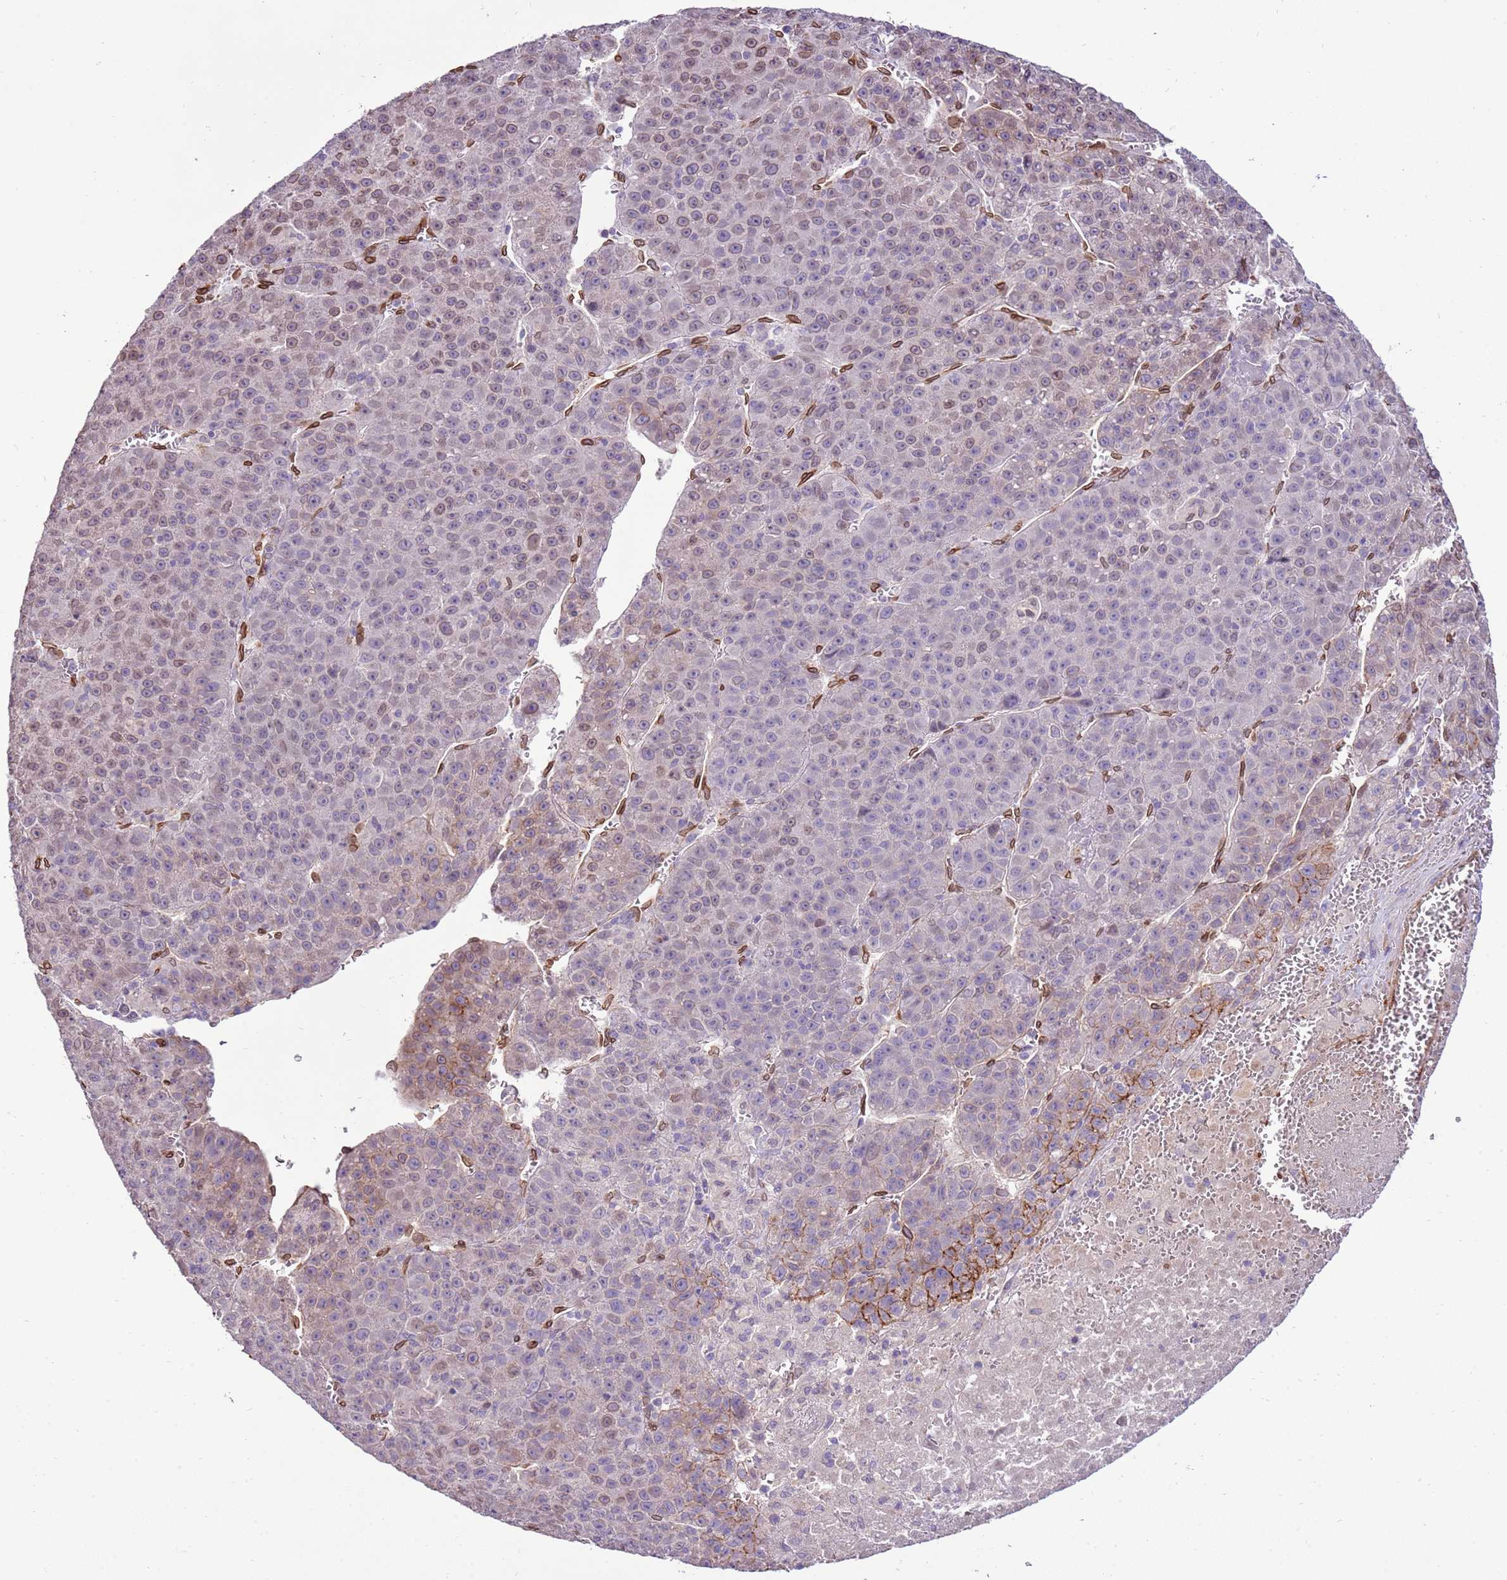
{"staining": {"intensity": "moderate", "quantity": "<25%", "location": "cytoplasmic/membranous,nuclear"}, "tissue": "liver cancer", "cell_type": "Tumor cells", "image_type": "cancer", "snomed": [{"axis": "morphology", "description": "Carcinoma, Hepatocellular, NOS"}, {"axis": "topography", "description": "Liver"}], "caption": "The micrograph shows staining of liver cancer, revealing moderate cytoplasmic/membranous and nuclear protein expression (brown color) within tumor cells.", "gene": "TMEM47", "patient": {"sex": "female", "age": 53}}